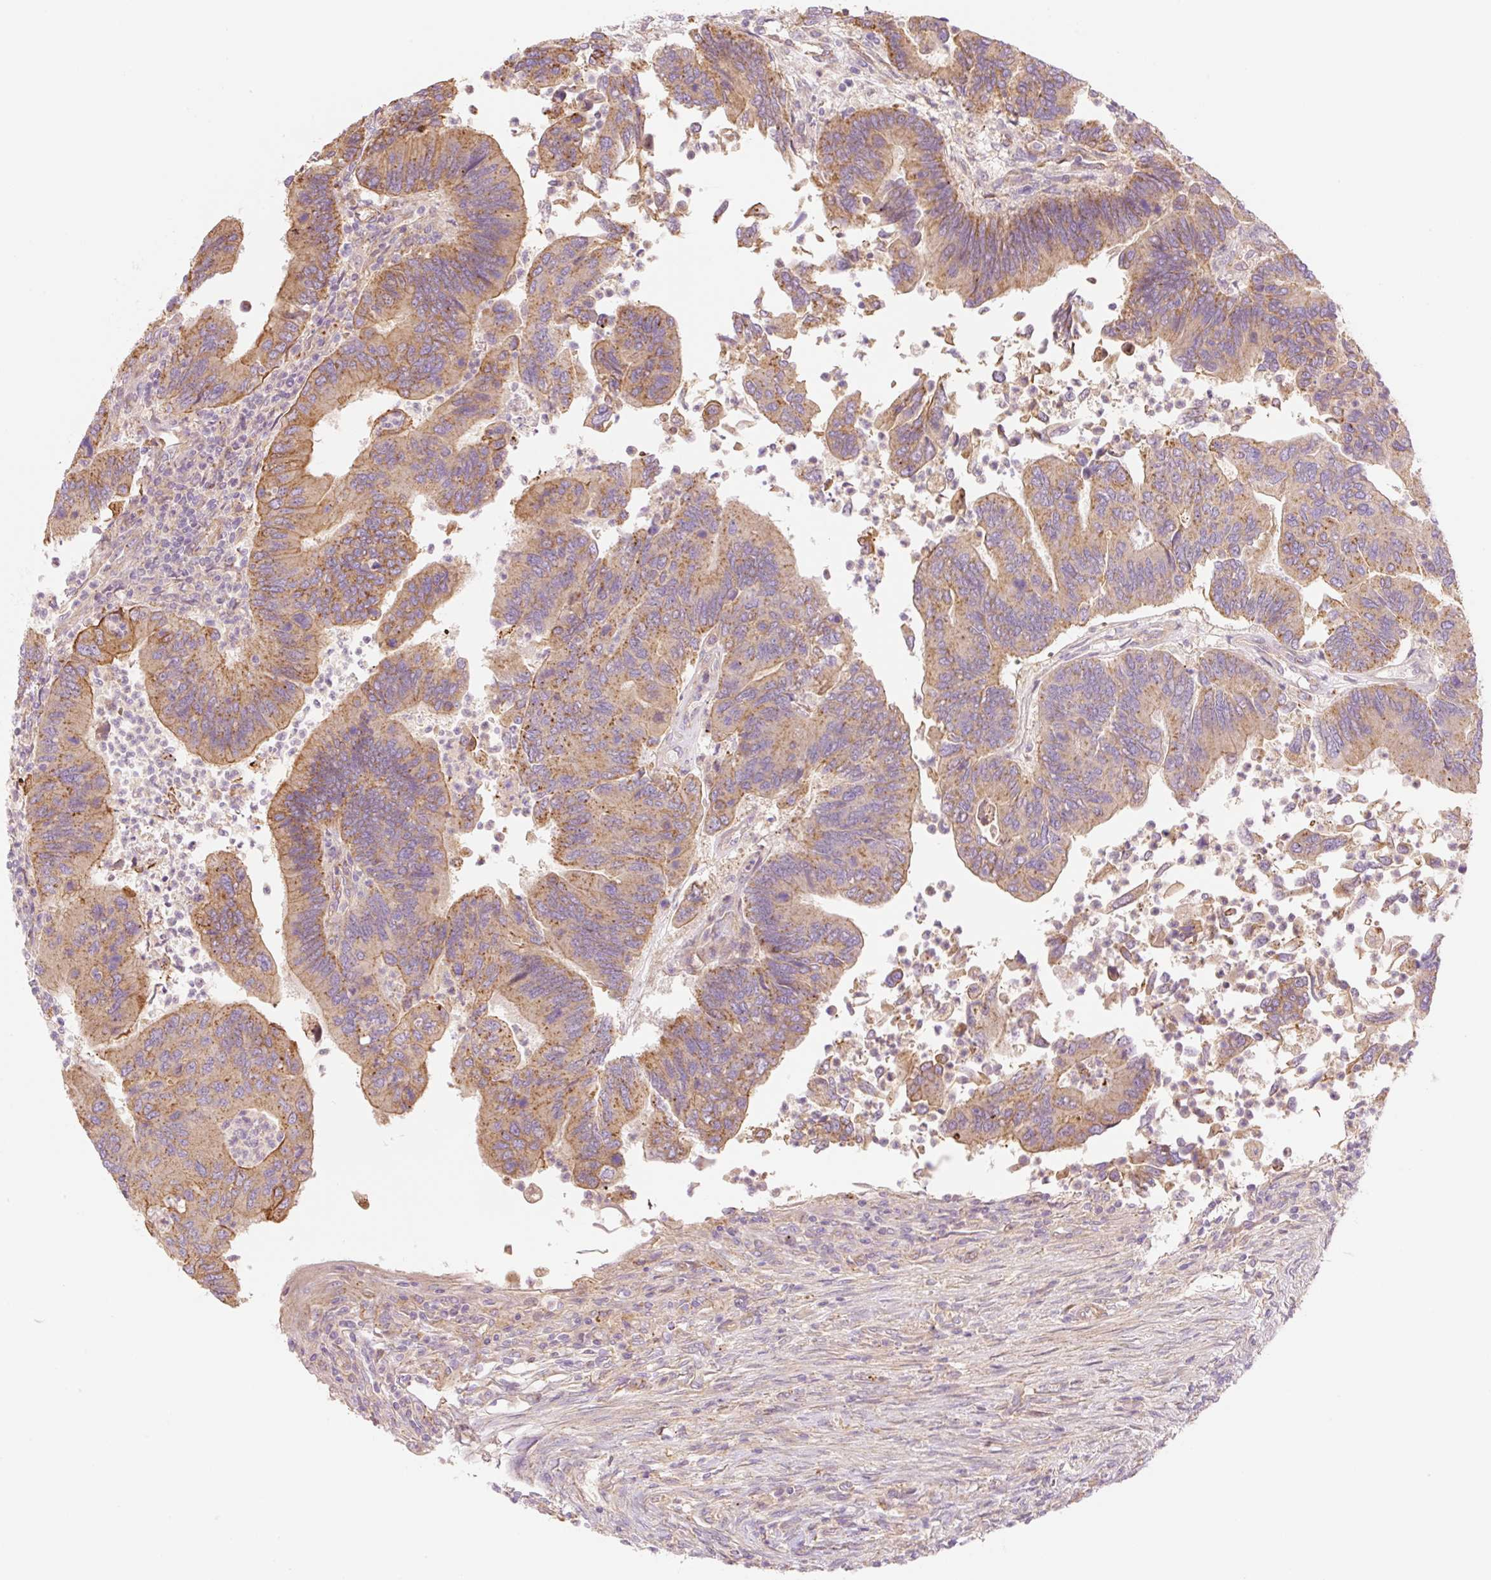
{"staining": {"intensity": "moderate", "quantity": ">75%", "location": "cytoplasmic/membranous"}, "tissue": "colorectal cancer", "cell_type": "Tumor cells", "image_type": "cancer", "snomed": [{"axis": "morphology", "description": "Adenocarcinoma, NOS"}, {"axis": "topography", "description": "Colon"}], "caption": "Protein expression analysis of human adenocarcinoma (colorectal) reveals moderate cytoplasmic/membranous positivity in approximately >75% of tumor cells.", "gene": "NLRP5", "patient": {"sex": "female", "age": 67}}